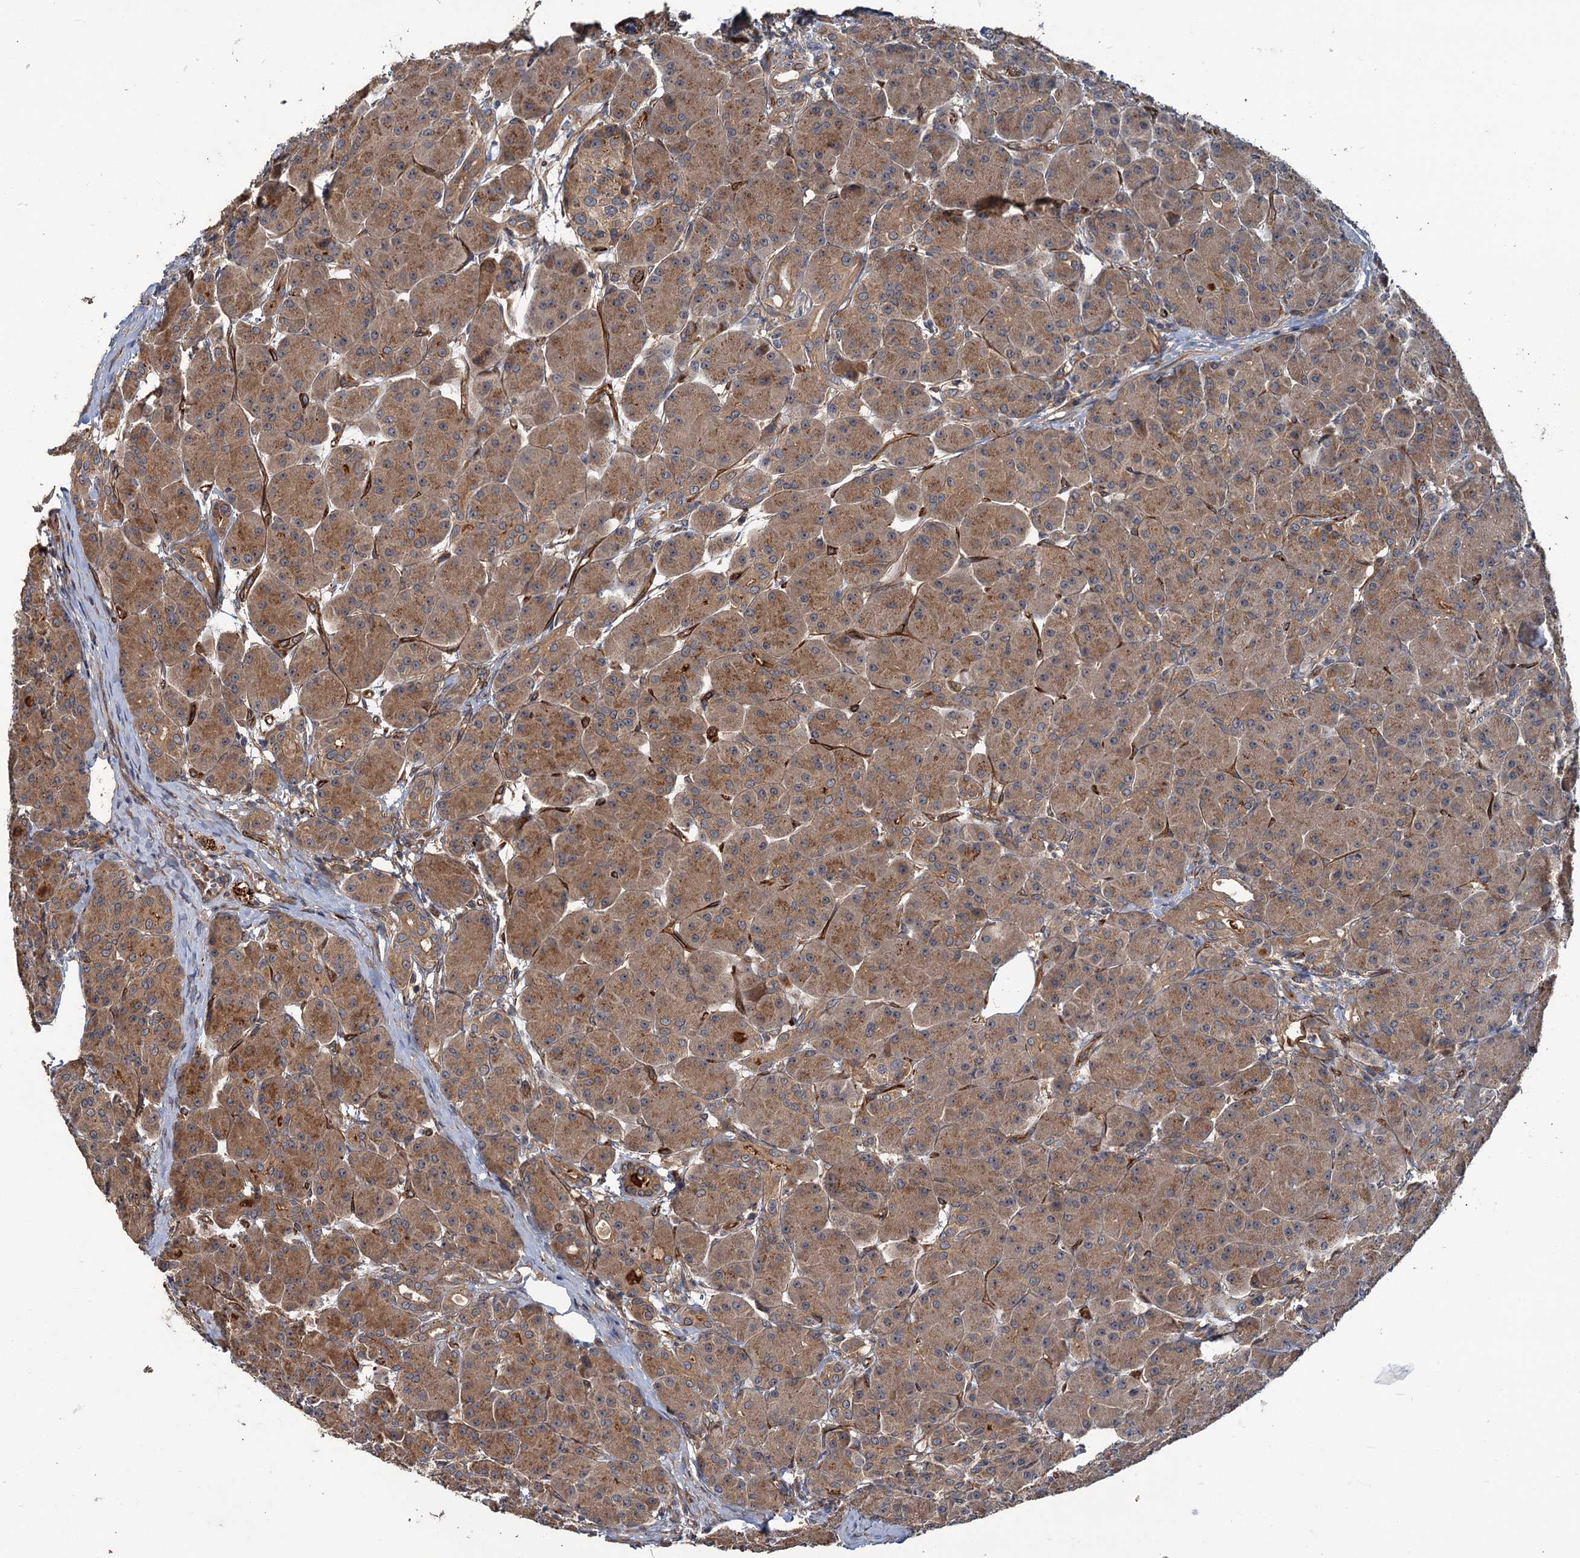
{"staining": {"intensity": "moderate", "quantity": ">75%", "location": "cytoplasmic/membranous"}, "tissue": "pancreas", "cell_type": "Exocrine glandular cells", "image_type": "normal", "snomed": [{"axis": "morphology", "description": "Normal tissue, NOS"}, {"axis": "topography", "description": "Pancreas"}], "caption": "Immunohistochemical staining of benign pancreas reveals moderate cytoplasmic/membranous protein positivity in about >75% of exocrine glandular cells. (DAB (3,3'-diaminobenzidine) IHC, brown staining for protein, blue staining for nuclei).", "gene": "PKN2", "patient": {"sex": "male", "age": 63}}